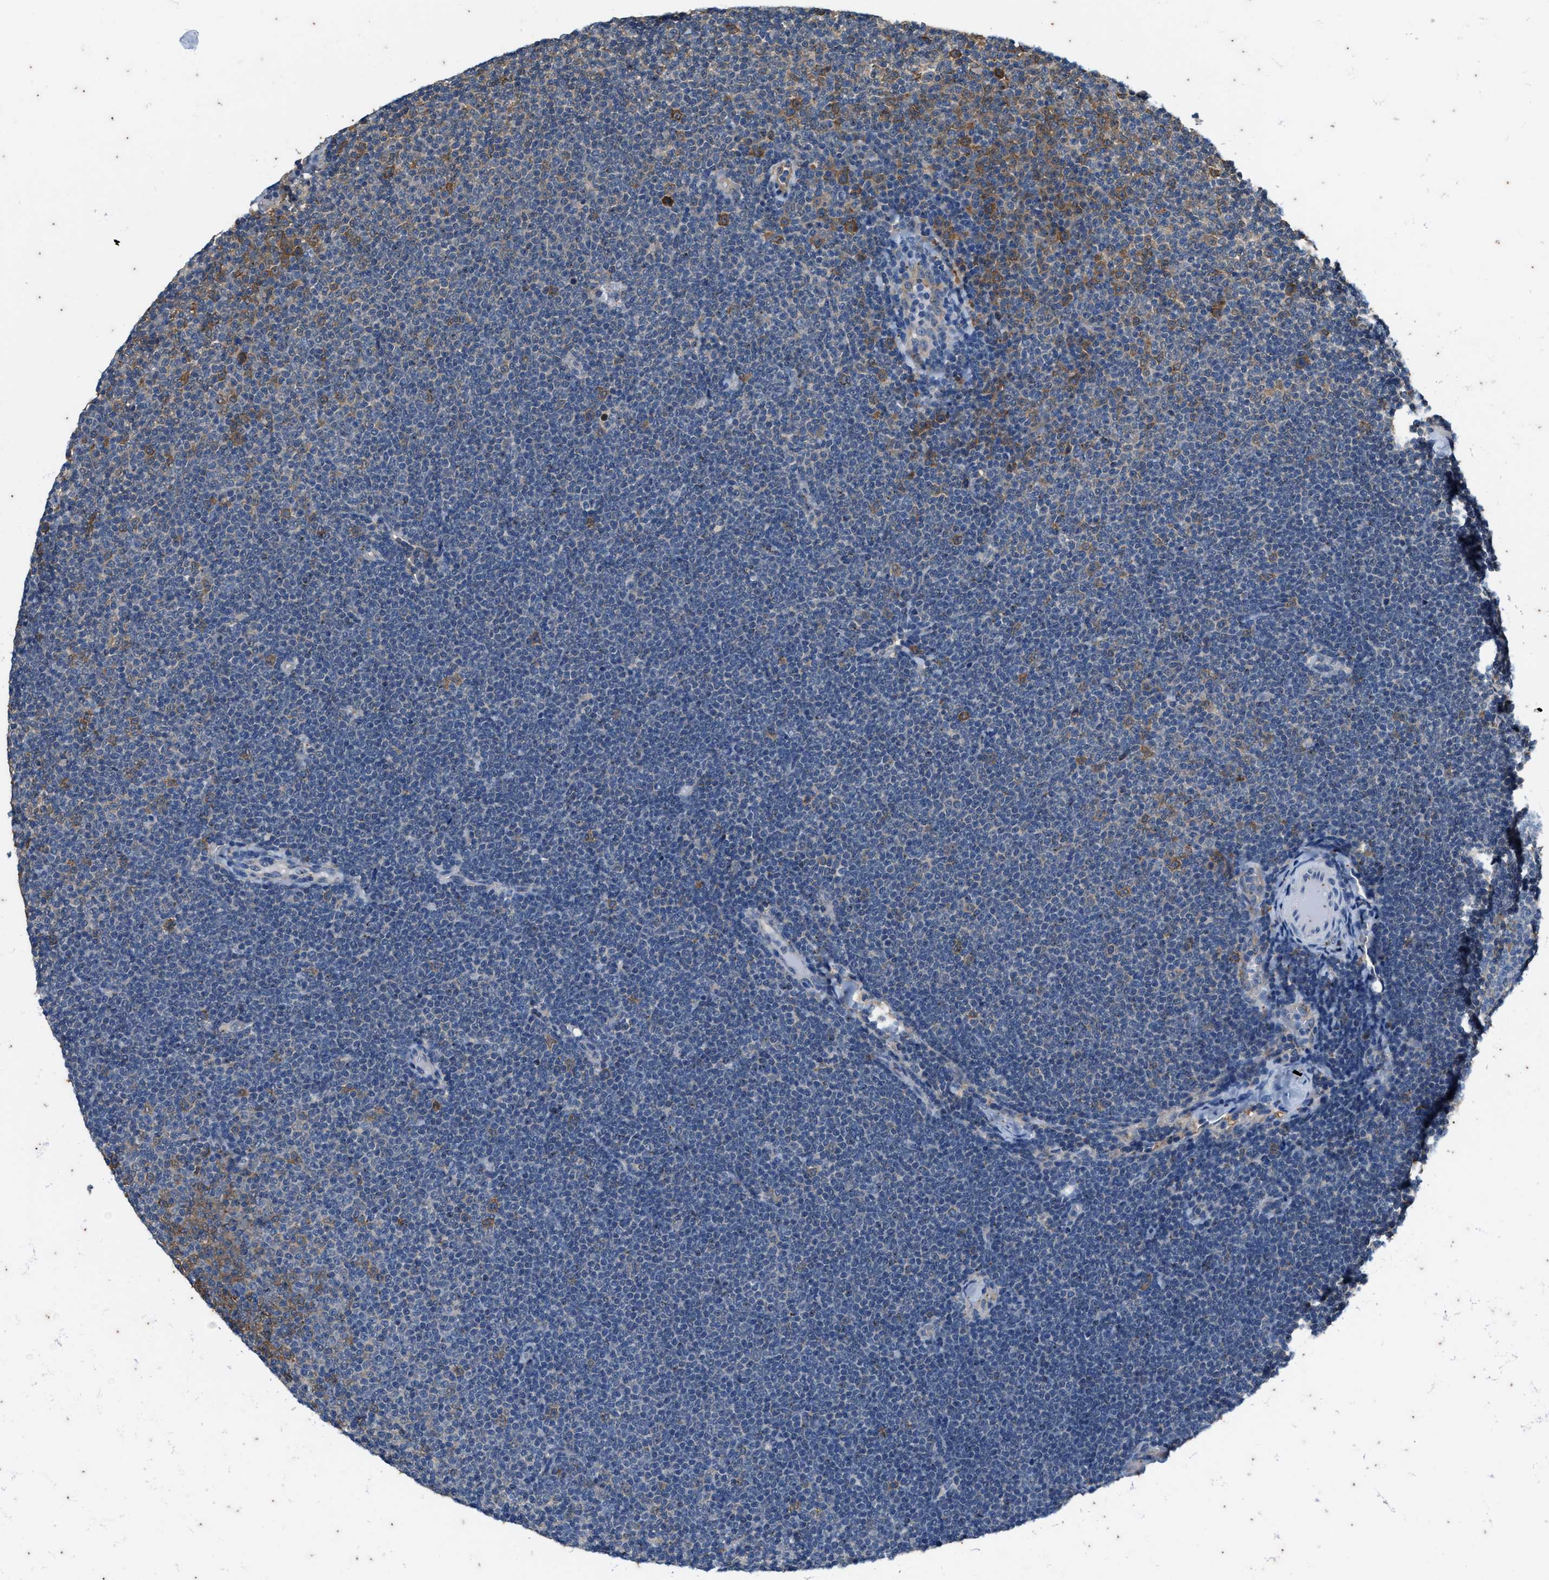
{"staining": {"intensity": "moderate", "quantity": "<25%", "location": "cytoplasmic/membranous"}, "tissue": "lymphoma", "cell_type": "Tumor cells", "image_type": "cancer", "snomed": [{"axis": "morphology", "description": "Malignant lymphoma, non-Hodgkin's type, Low grade"}, {"axis": "topography", "description": "Lymph node"}], "caption": "Protein staining of malignant lymphoma, non-Hodgkin's type (low-grade) tissue shows moderate cytoplasmic/membranous staining in about <25% of tumor cells. (IHC, brightfield microscopy, high magnification).", "gene": "COX19", "patient": {"sex": "female", "age": 53}}